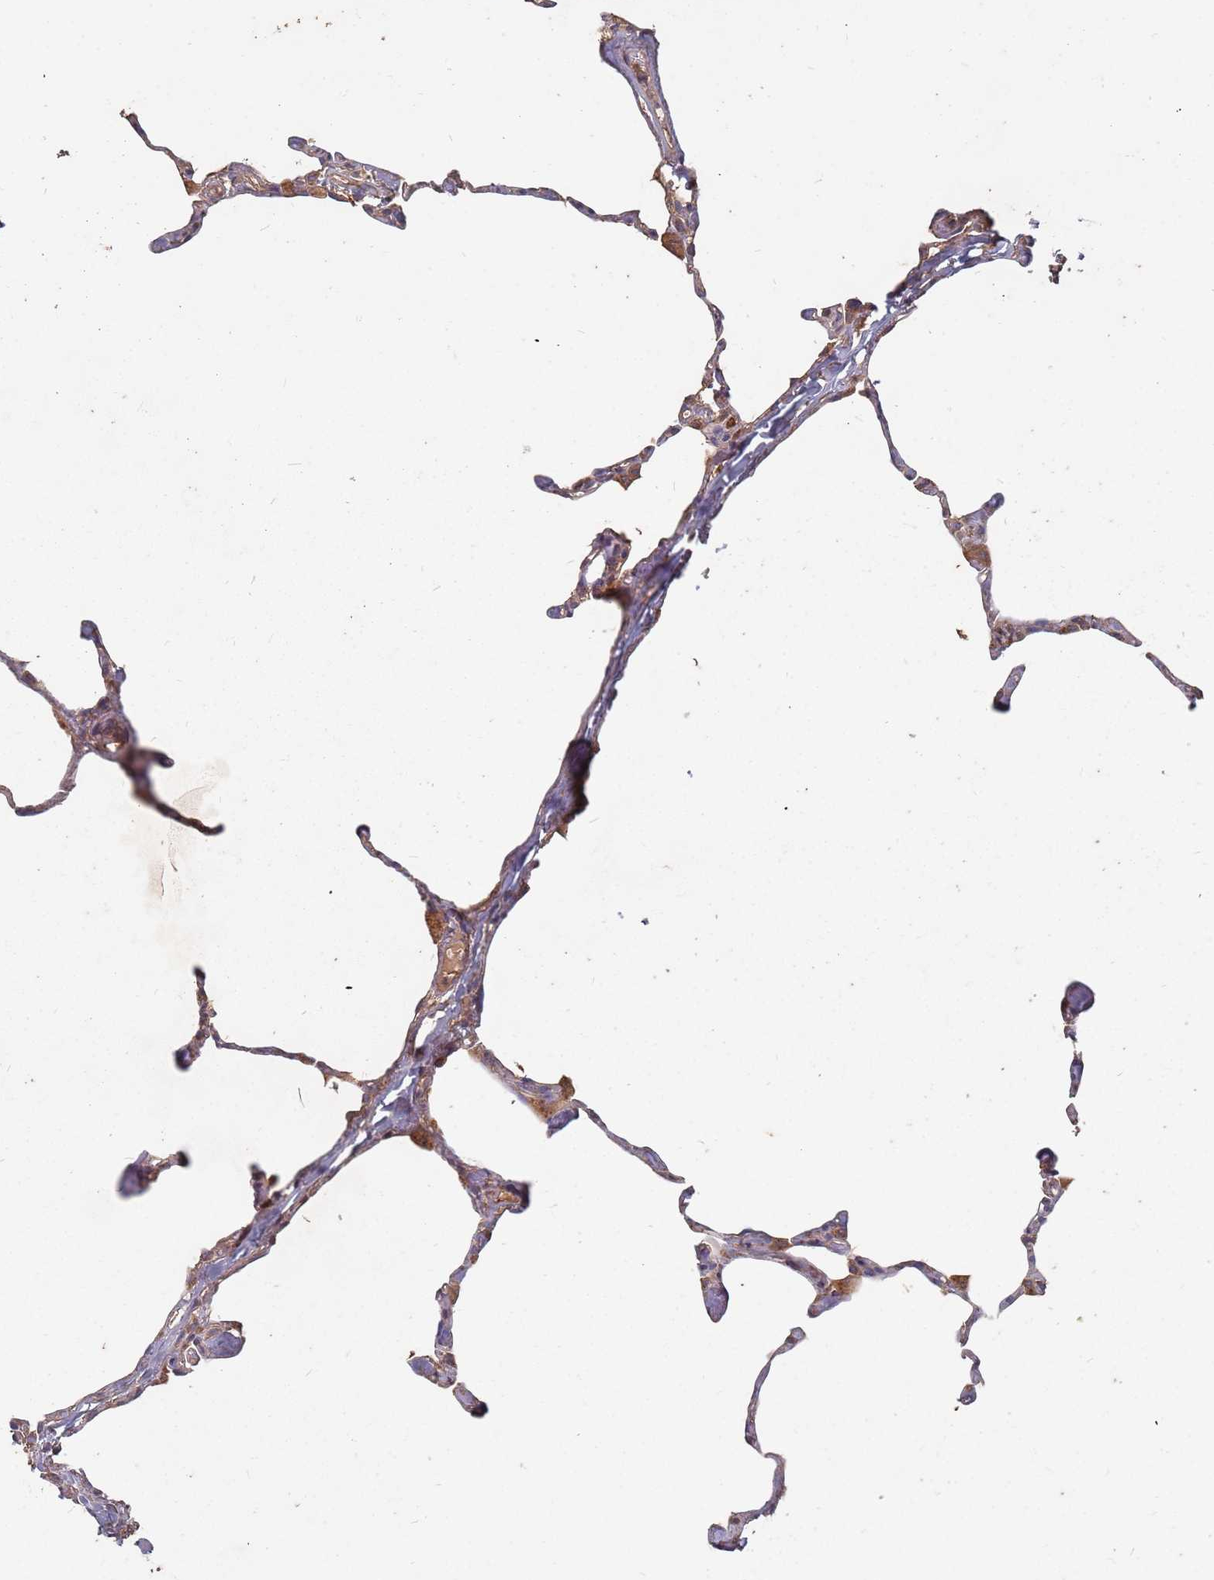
{"staining": {"intensity": "weak", "quantity": "25%-75%", "location": "cytoplasmic/membranous"}, "tissue": "lung", "cell_type": "Alveolar cells", "image_type": "normal", "snomed": [{"axis": "morphology", "description": "Normal tissue, NOS"}, {"axis": "topography", "description": "Lung"}], "caption": "Immunohistochemistry (IHC) (DAB) staining of benign lung demonstrates weak cytoplasmic/membranous protein expression in about 25%-75% of alveolar cells.", "gene": "ATG5", "patient": {"sex": "male", "age": 65}}